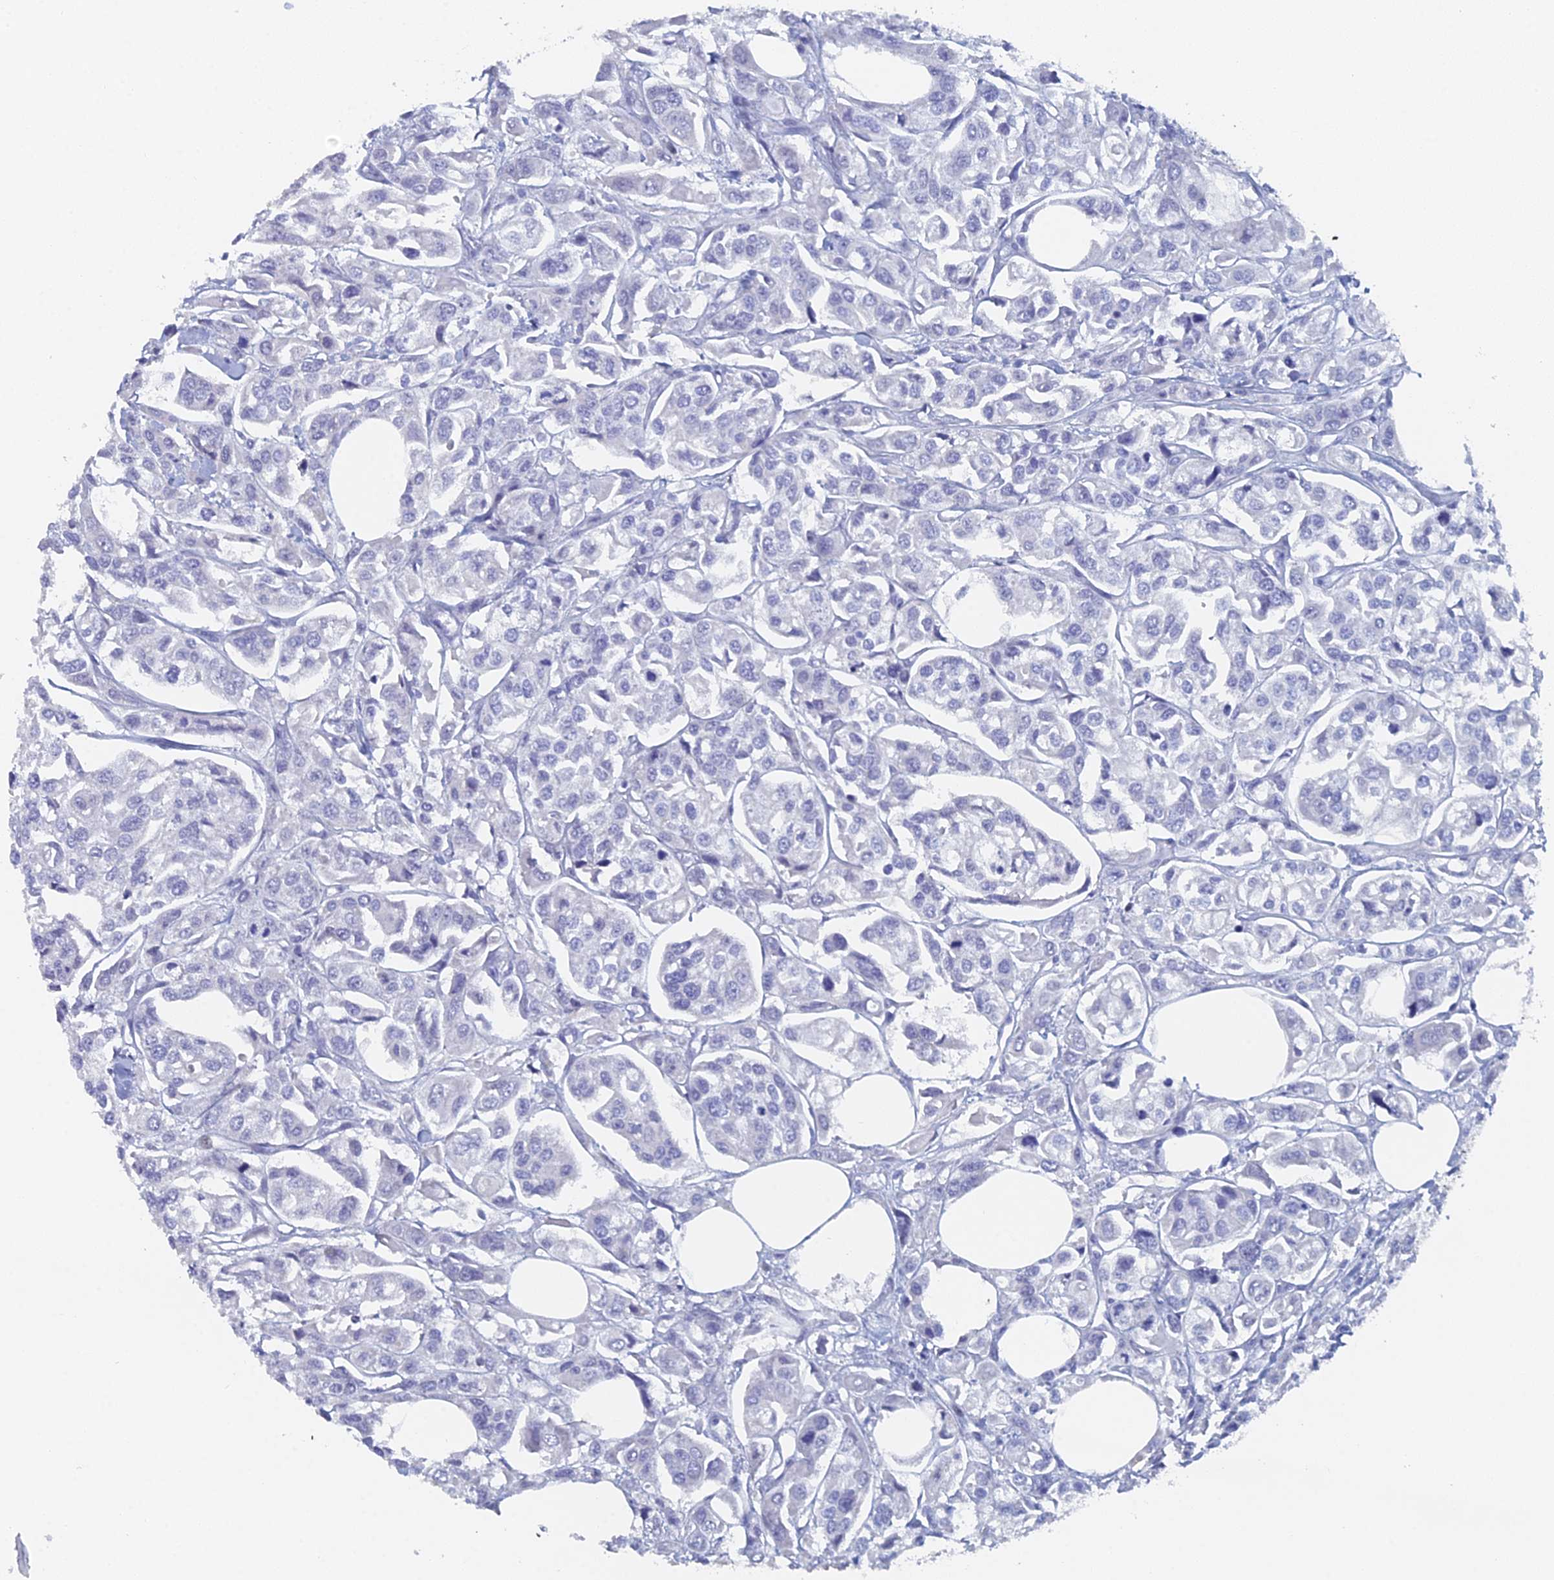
{"staining": {"intensity": "negative", "quantity": "none", "location": "none"}, "tissue": "urothelial cancer", "cell_type": "Tumor cells", "image_type": "cancer", "snomed": [{"axis": "morphology", "description": "Urothelial carcinoma, High grade"}, {"axis": "topography", "description": "Urinary bladder"}], "caption": "The histopathology image displays no significant expression in tumor cells of urothelial cancer.", "gene": "DRGX", "patient": {"sex": "male", "age": 67}}